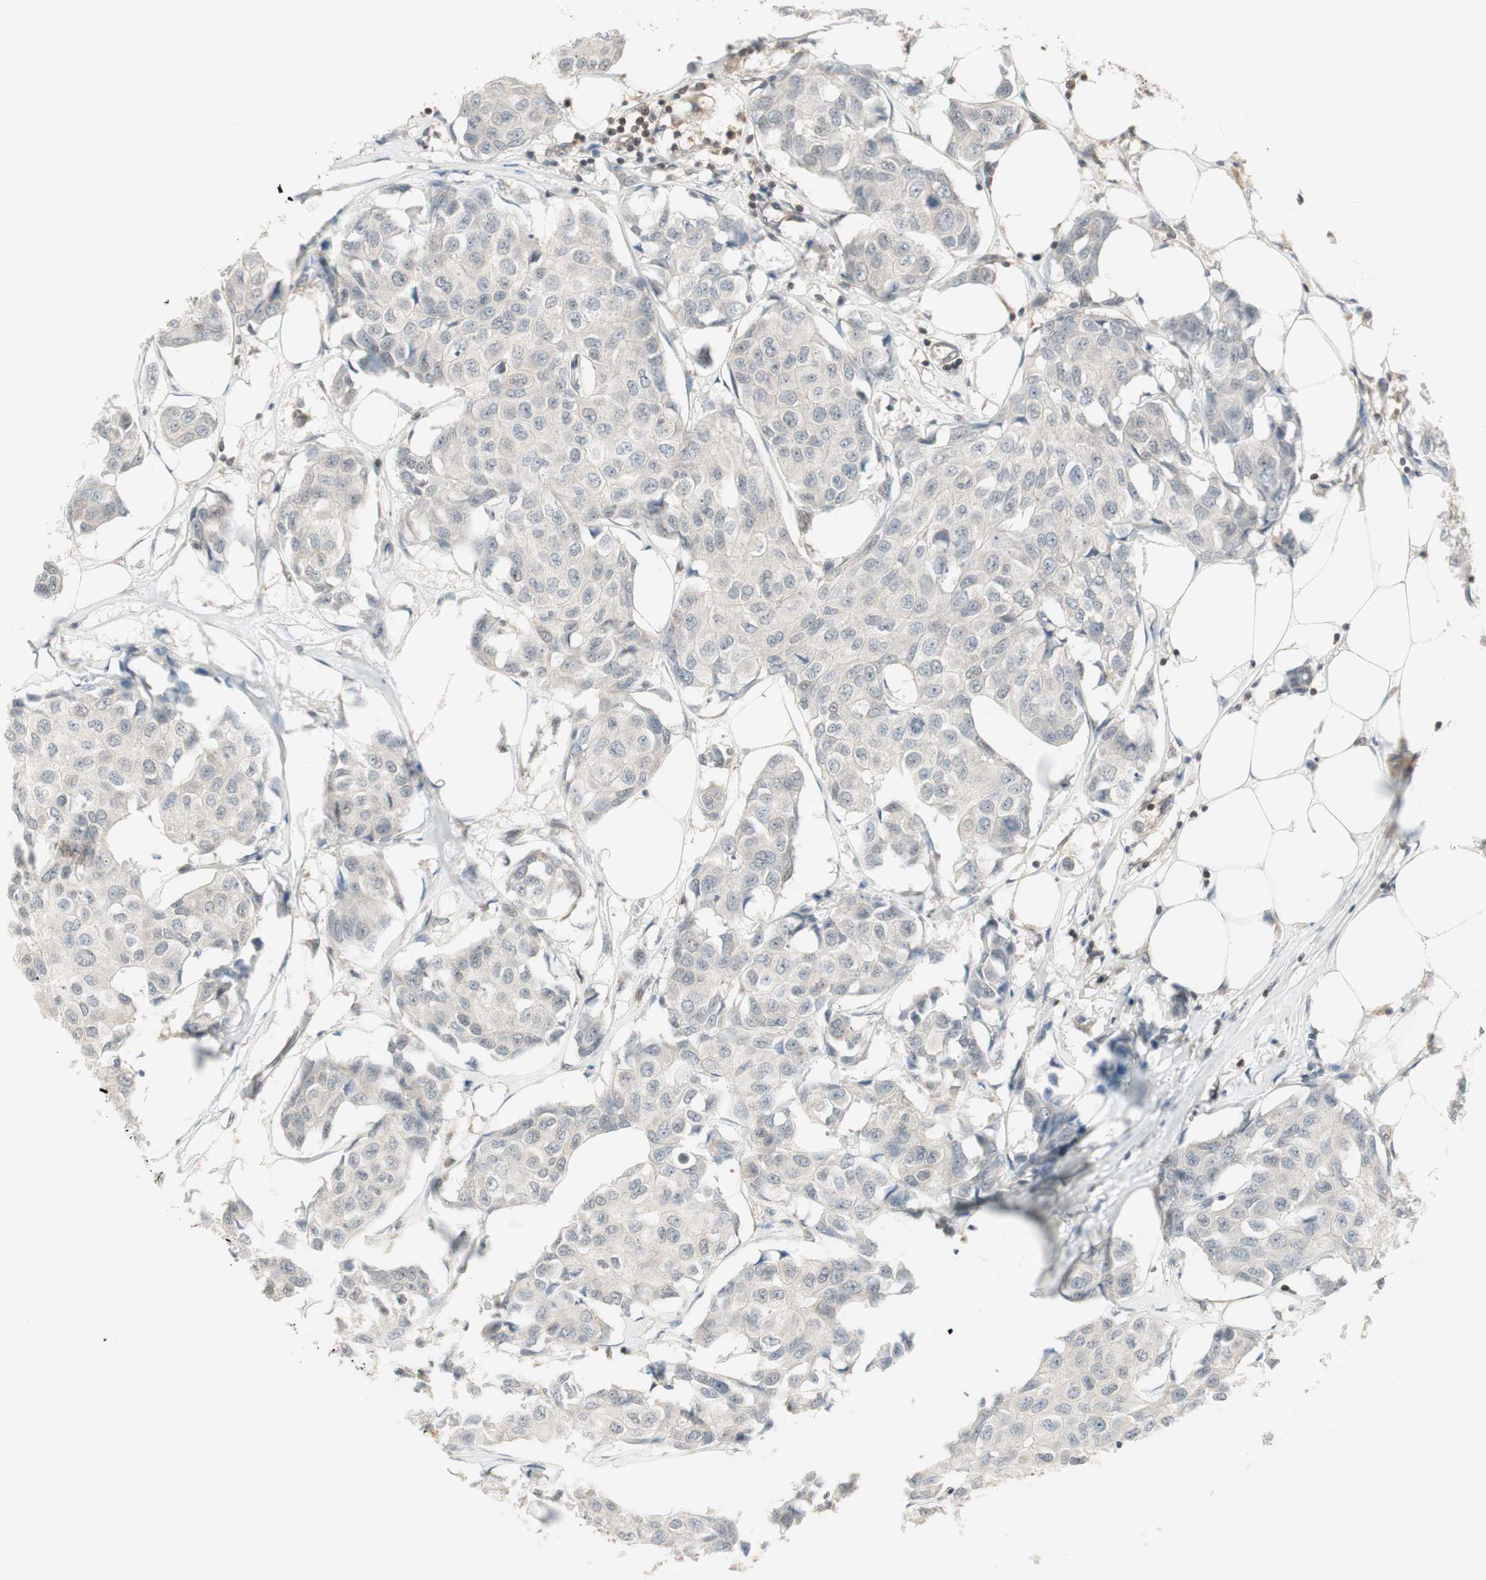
{"staining": {"intensity": "weak", "quantity": "<25%", "location": "cytoplasmic/membranous"}, "tissue": "breast cancer", "cell_type": "Tumor cells", "image_type": "cancer", "snomed": [{"axis": "morphology", "description": "Duct carcinoma"}, {"axis": "topography", "description": "Breast"}], "caption": "This histopathology image is of breast cancer stained with immunohistochemistry to label a protein in brown with the nuclei are counter-stained blue. There is no staining in tumor cells. (Immunohistochemistry, brightfield microscopy, high magnification).", "gene": "UBE2I", "patient": {"sex": "female", "age": 80}}